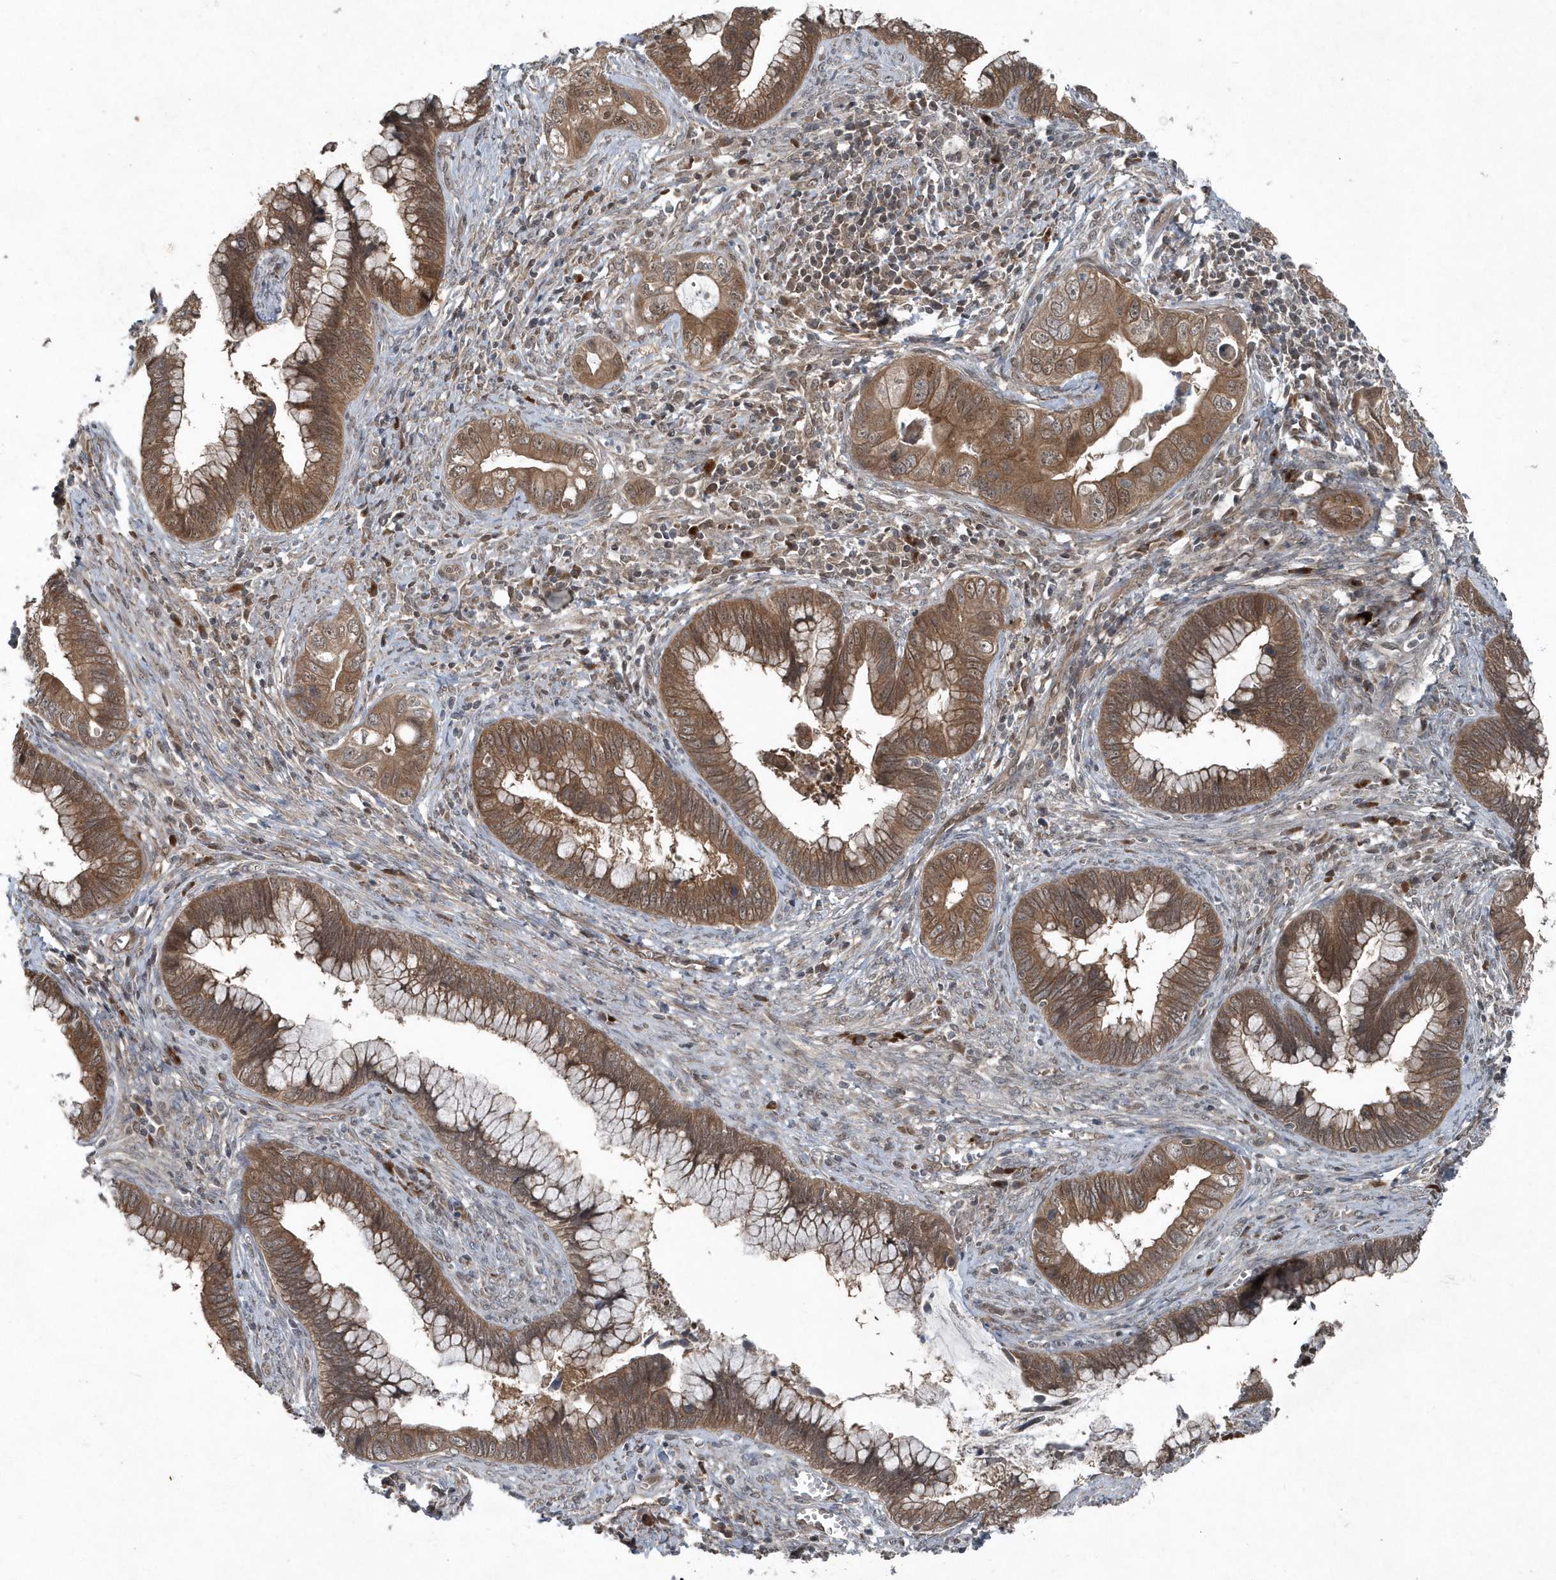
{"staining": {"intensity": "moderate", "quantity": ">75%", "location": "cytoplasmic/membranous,nuclear"}, "tissue": "cervical cancer", "cell_type": "Tumor cells", "image_type": "cancer", "snomed": [{"axis": "morphology", "description": "Adenocarcinoma, NOS"}, {"axis": "topography", "description": "Cervix"}], "caption": "Cervical cancer stained for a protein (brown) shows moderate cytoplasmic/membranous and nuclear positive staining in approximately >75% of tumor cells.", "gene": "QTRT2", "patient": {"sex": "female", "age": 44}}